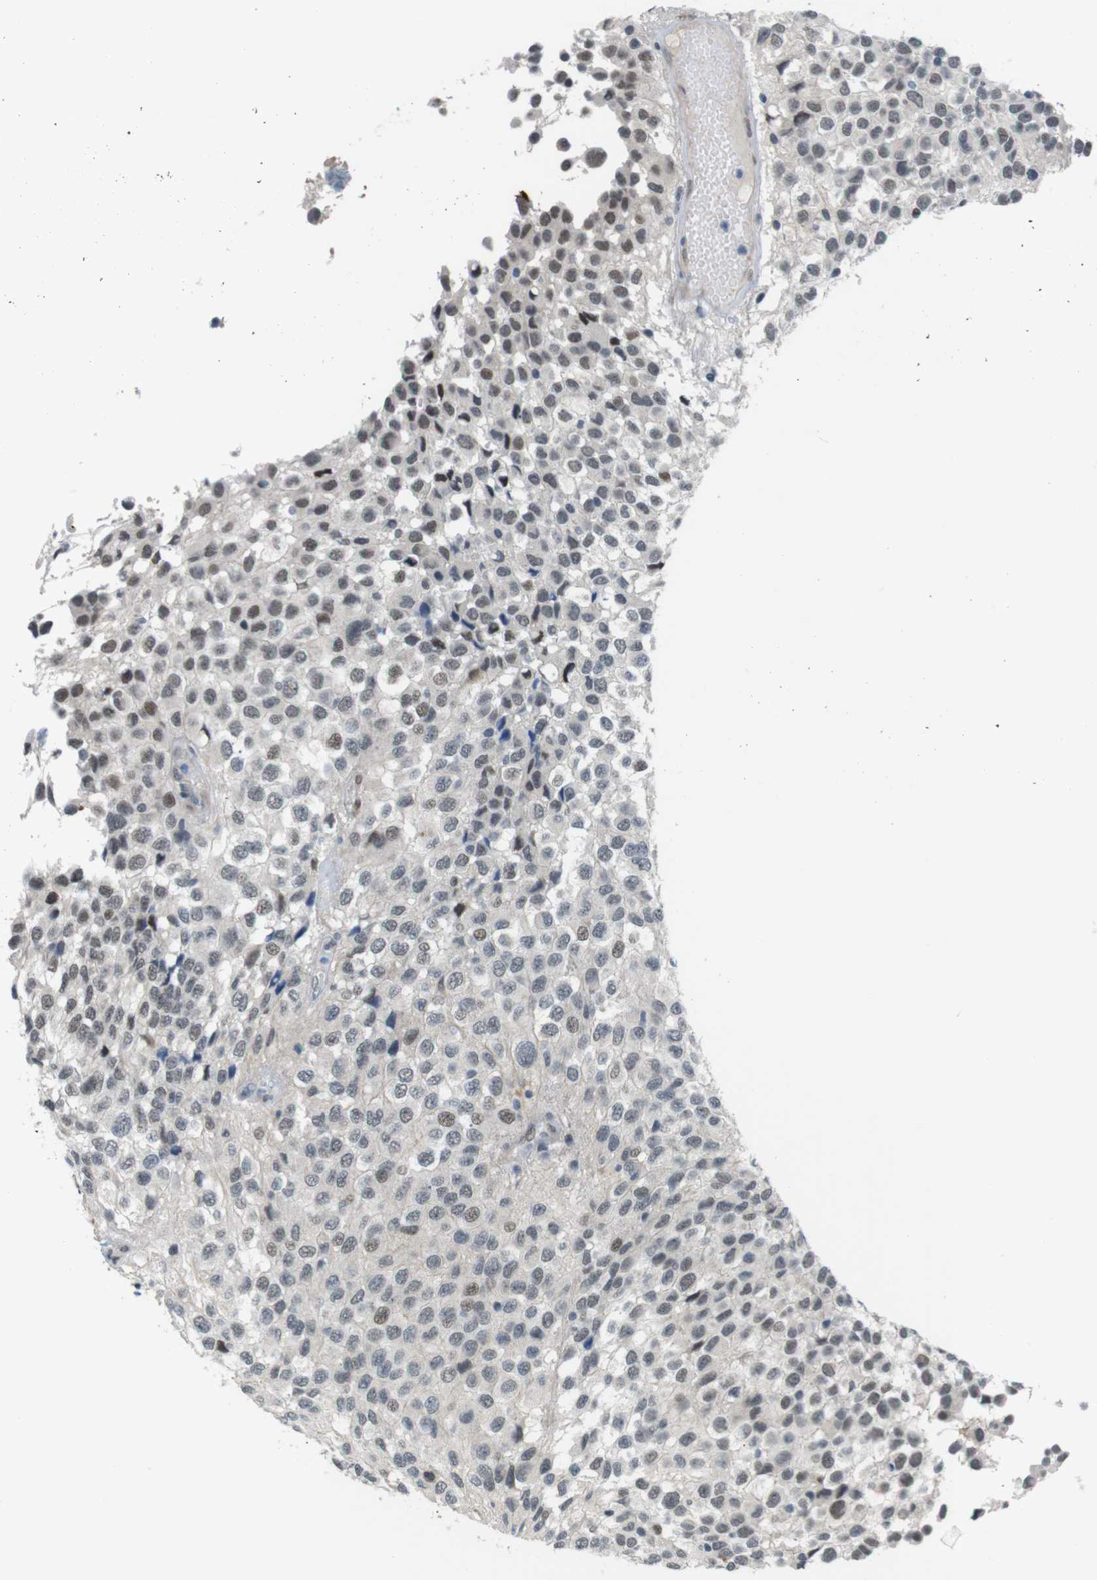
{"staining": {"intensity": "weak", "quantity": "<25%", "location": "nuclear"}, "tissue": "glioma", "cell_type": "Tumor cells", "image_type": "cancer", "snomed": [{"axis": "morphology", "description": "Glioma, malignant, High grade"}, {"axis": "topography", "description": "Brain"}], "caption": "Micrograph shows no significant protein positivity in tumor cells of glioma.", "gene": "SMCO2", "patient": {"sex": "male", "age": 32}}